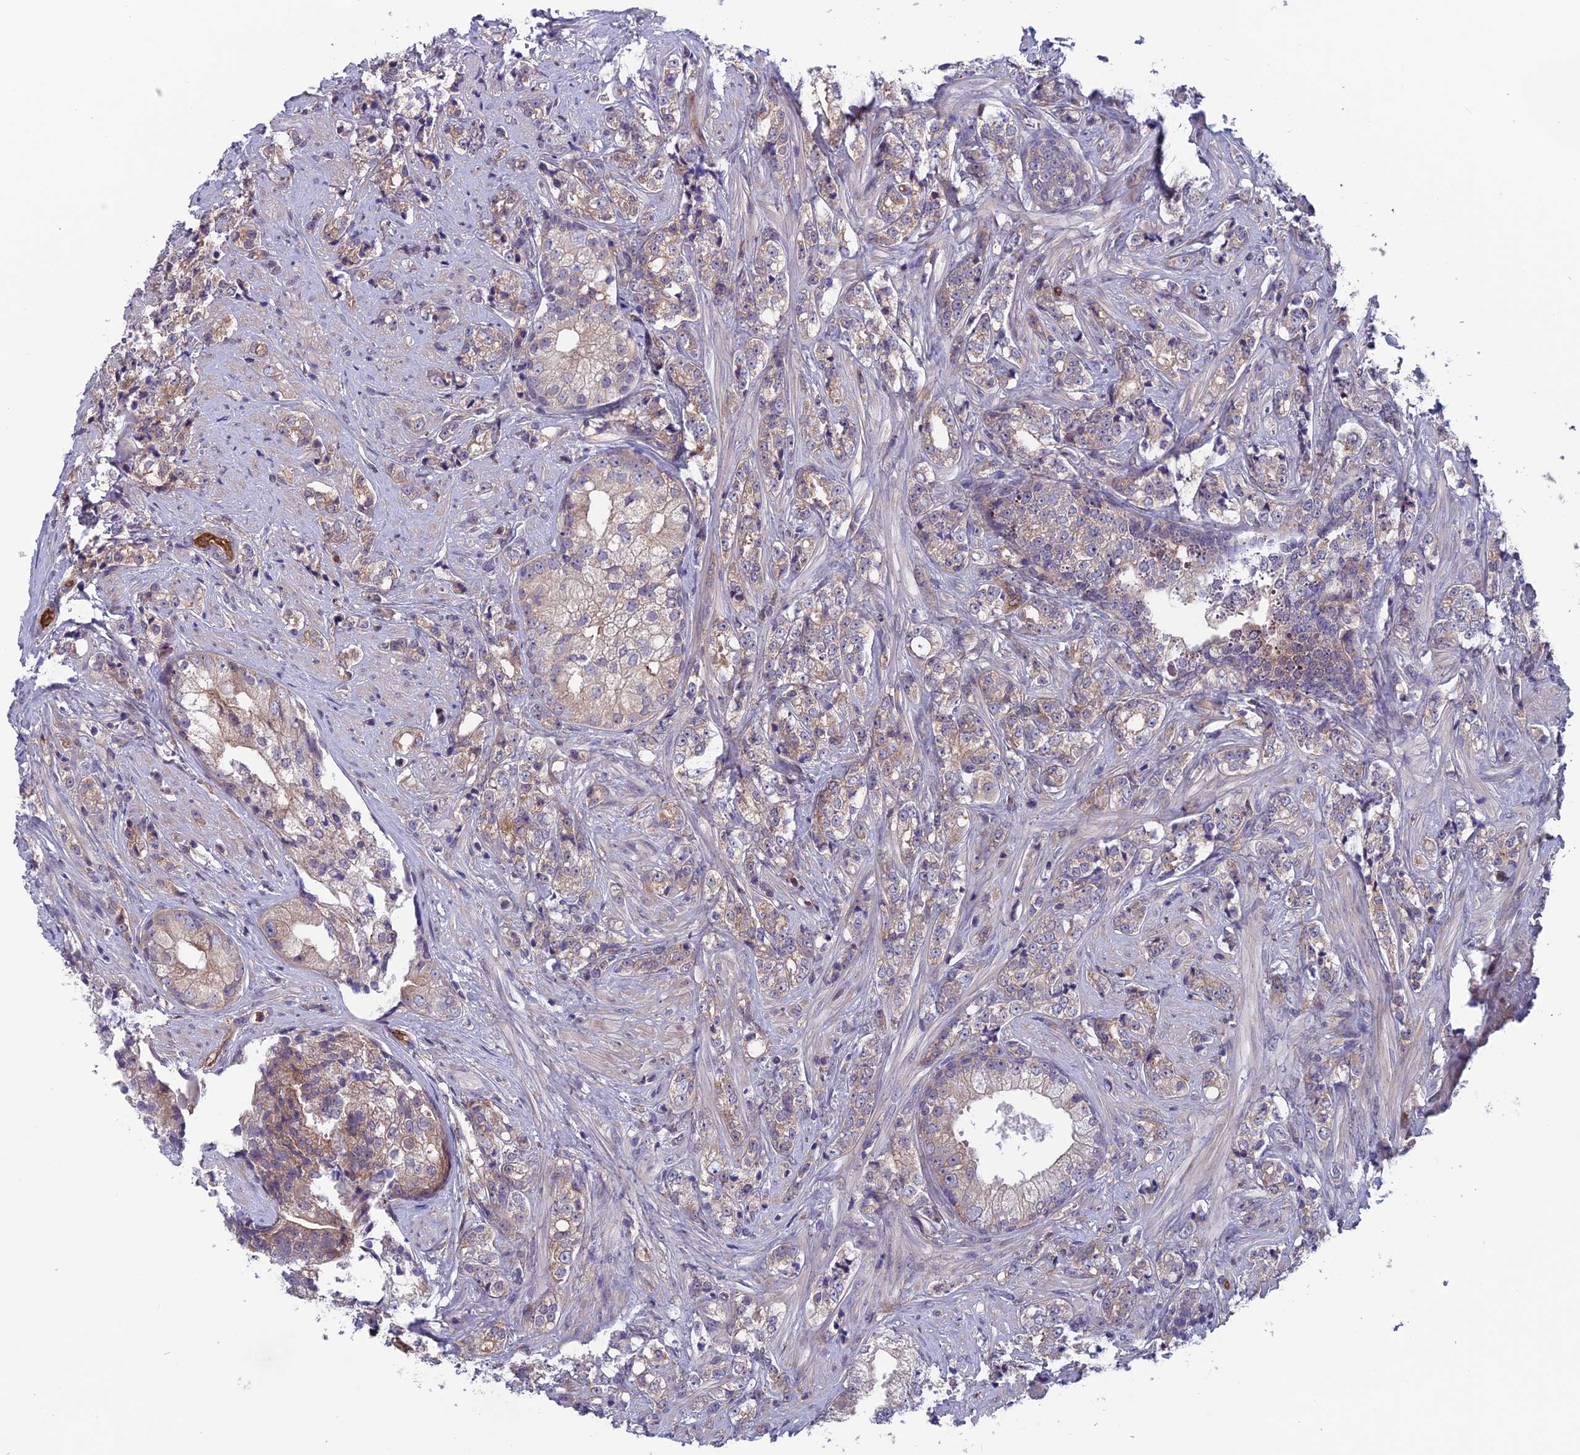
{"staining": {"intensity": "moderate", "quantity": "25%-75%", "location": "cytoplasmic/membranous"}, "tissue": "prostate cancer", "cell_type": "Tumor cells", "image_type": "cancer", "snomed": [{"axis": "morphology", "description": "Adenocarcinoma, High grade"}, {"axis": "topography", "description": "Prostate"}], "caption": "High-grade adenocarcinoma (prostate) tissue exhibits moderate cytoplasmic/membranous positivity in about 25%-75% of tumor cells Using DAB (3,3'-diaminobenzidine) (brown) and hematoxylin (blue) stains, captured at high magnification using brightfield microscopy.", "gene": "MAST2", "patient": {"sex": "male", "age": 69}}